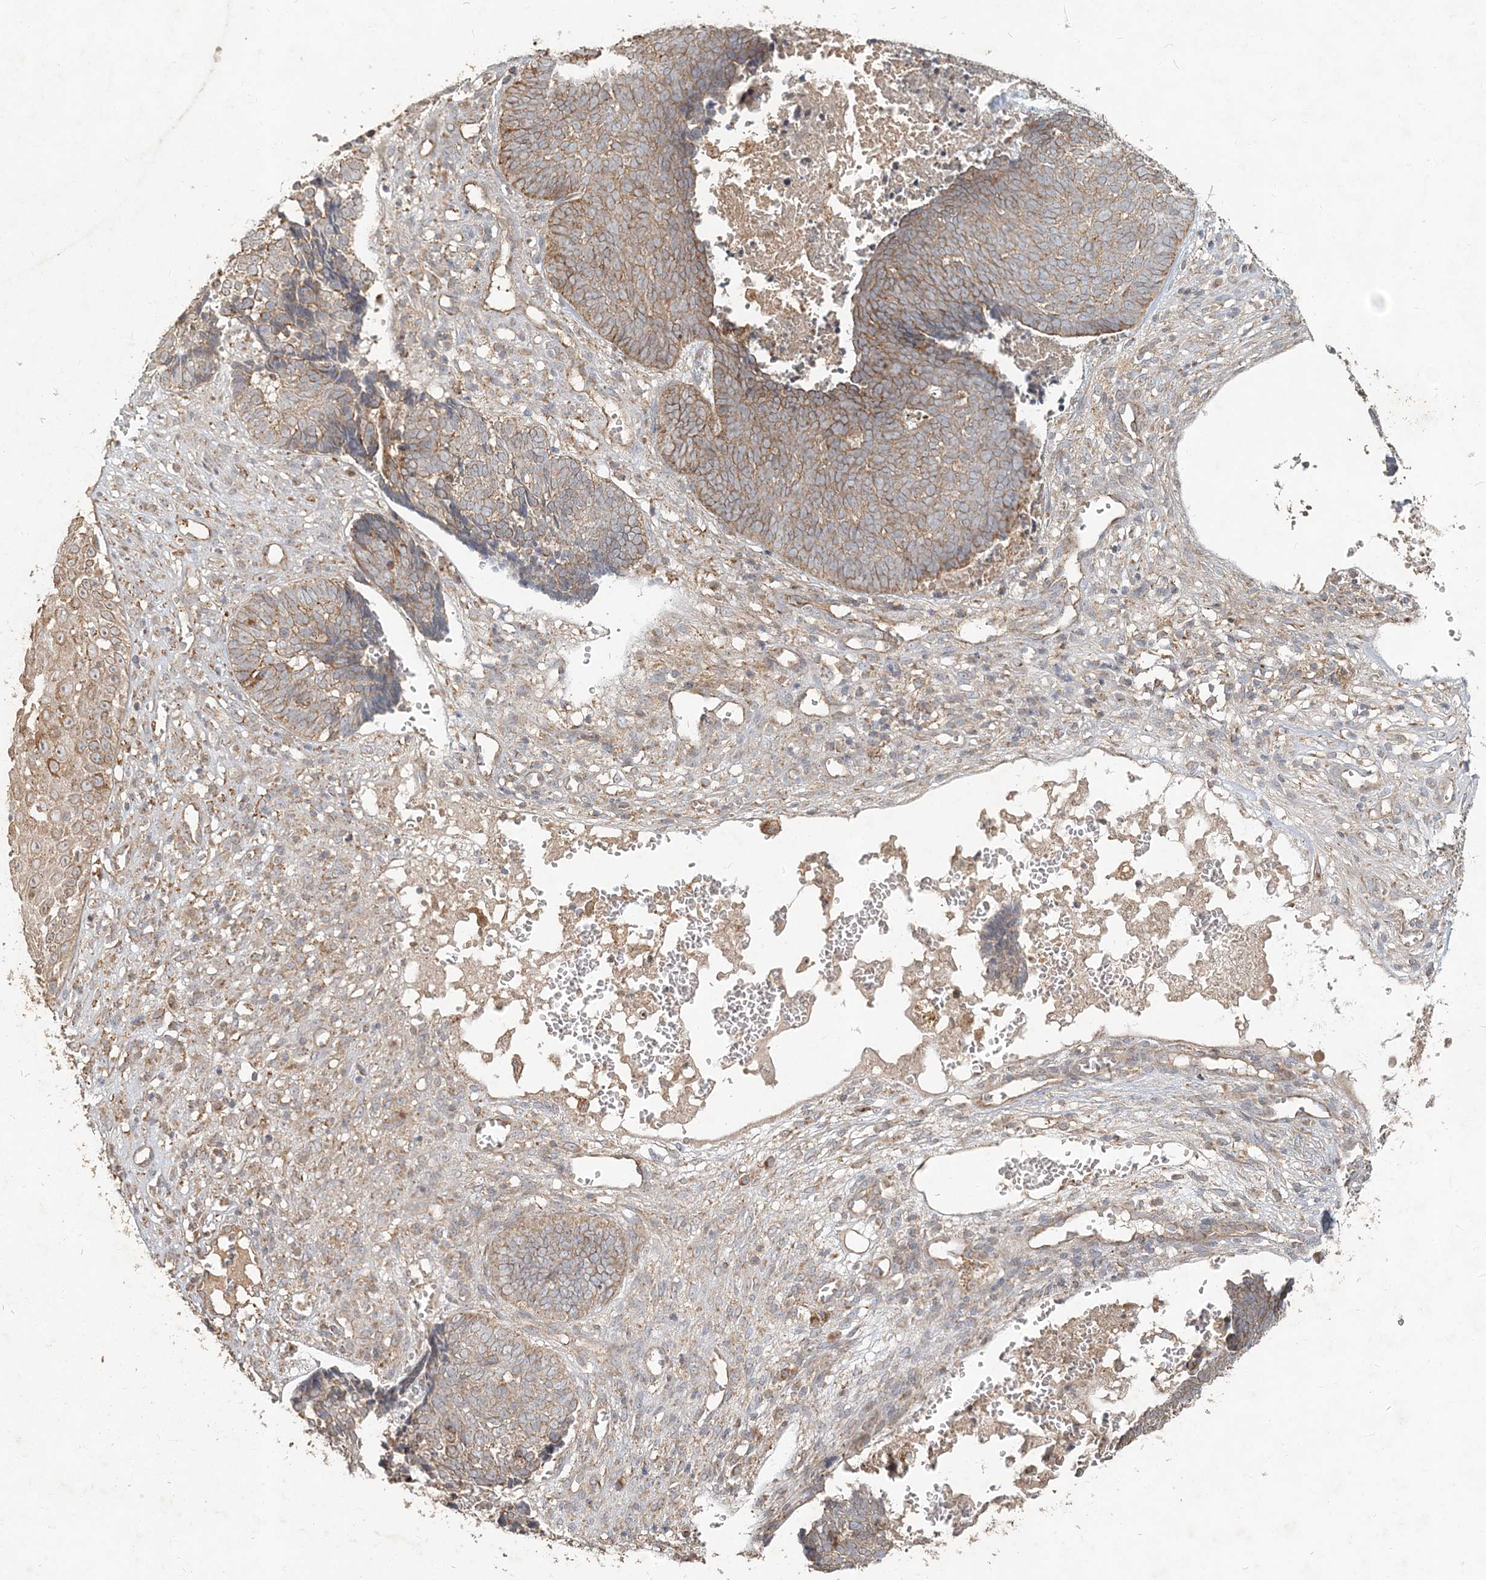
{"staining": {"intensity": "moderate", "quantity": "25%-75%", "location": "cytoplasmic/membranous"}, "tissue": "skin cancer", "cell_type": "Tumor cells", "image_type": "cancer", "snomed": [{"axis": "morphology", "description": "Basal cell carcinoma"}, {"axis": "topography", "description": "Skin"}], "caption": "Skin cancer (basal cell carcinoma) stained for a protein exhibits moderate cytoplasmic/membranous positivity in tumor cells. Immunohistochemistry (ihc) stains the protein in brown and the nuclei are stained blue.", "gene": "RAB14", "patient": {"sex": "male", "age": 84}}